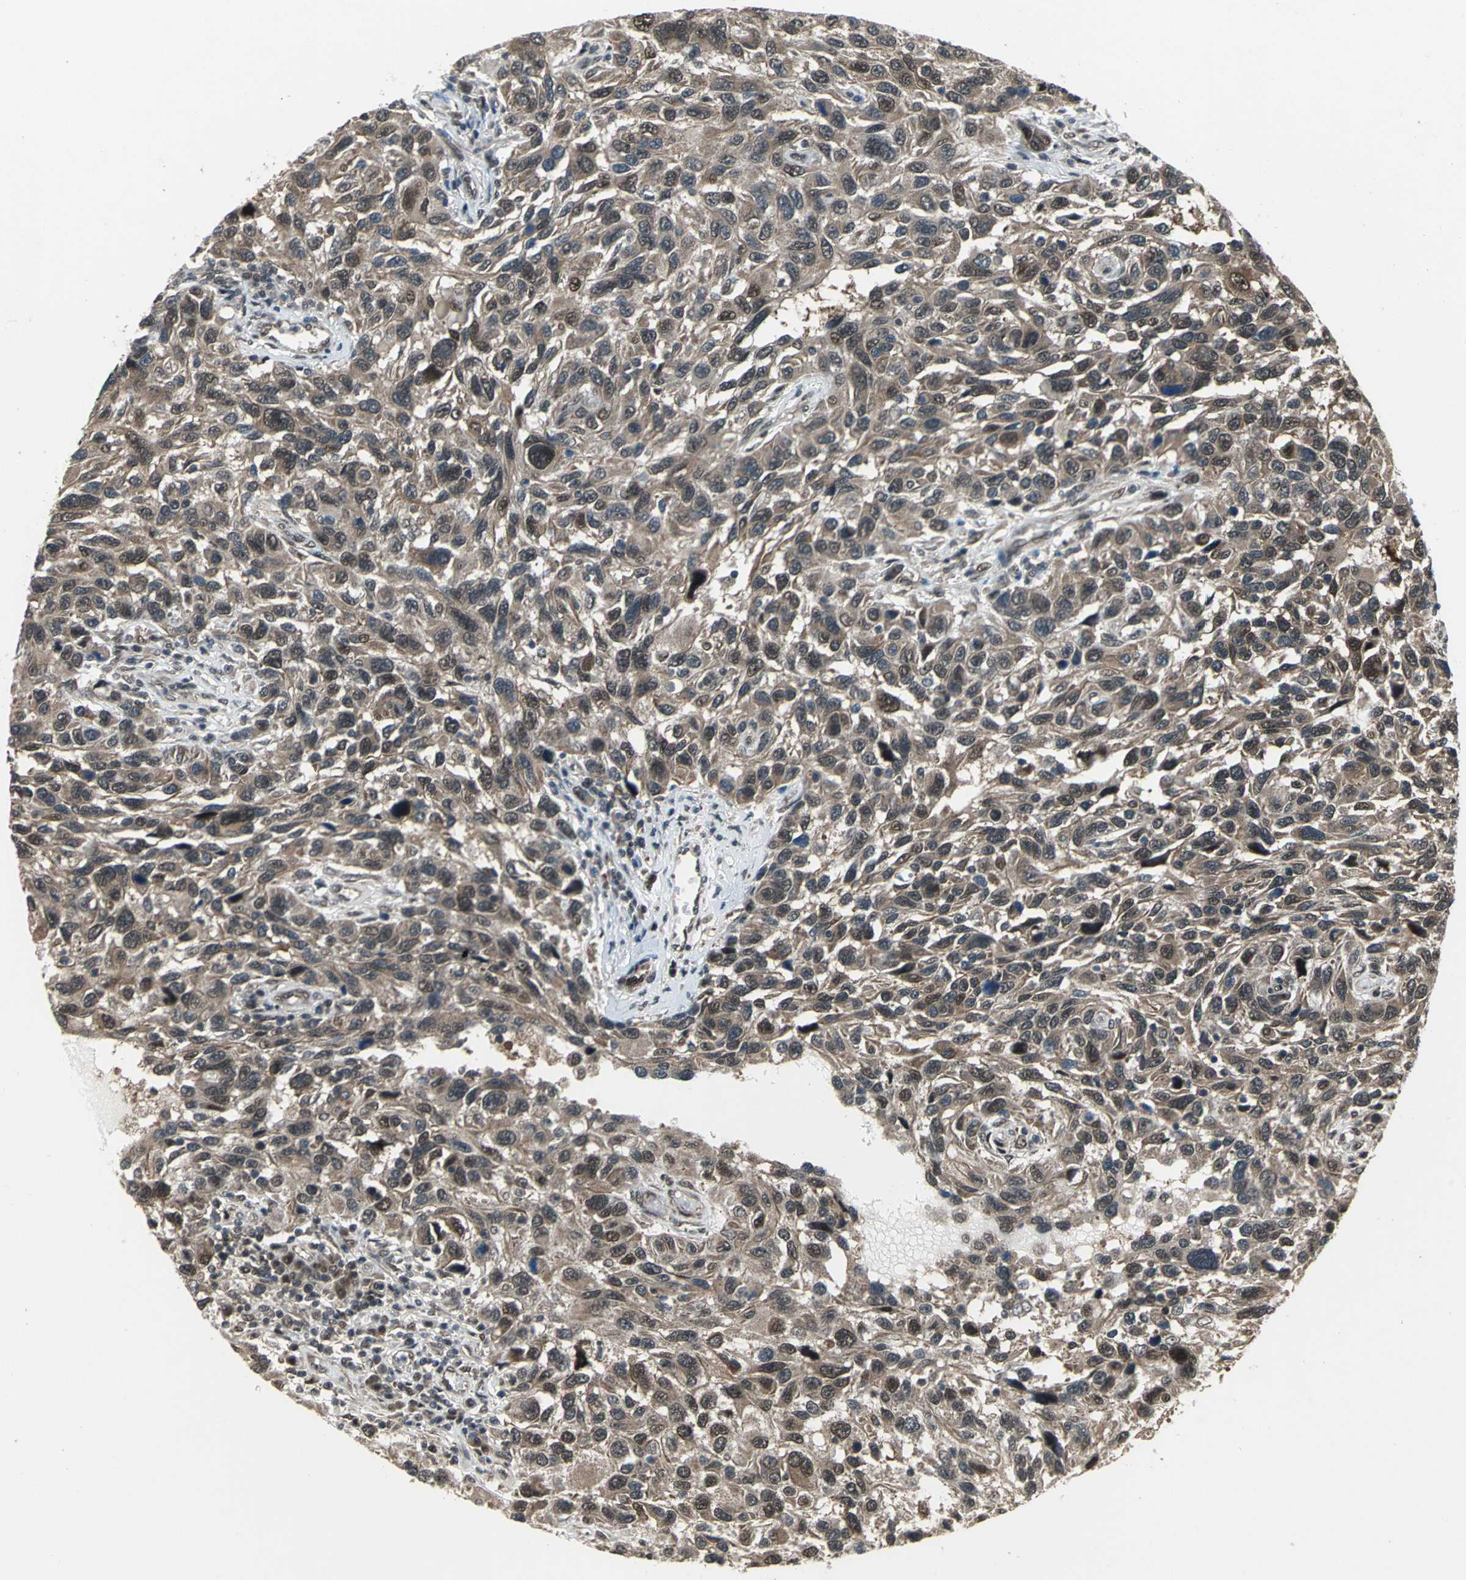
{"staining": {"intensity": "weak", "quantity": ">75%", "location": "cytoplasmic/membranous,nuclear"}, "tissue": "melanoma", "cell_type": "Tumor cells", "image_type": "cancer", "snomed": [{"axis": "morphology", "description": "Malignant melanoma, NOS"}, {"axis": "topography", "description": "Skin"}], "caption": "A micrograph showing weak cytoplasmic/membranous and nuclear expression in approximately >75% of tumor cells in malignant melanoma, as visualized by brown immunohistochemical staining.", "gene": "COPS5", "patient": {"sex": "male", "age": 53}}